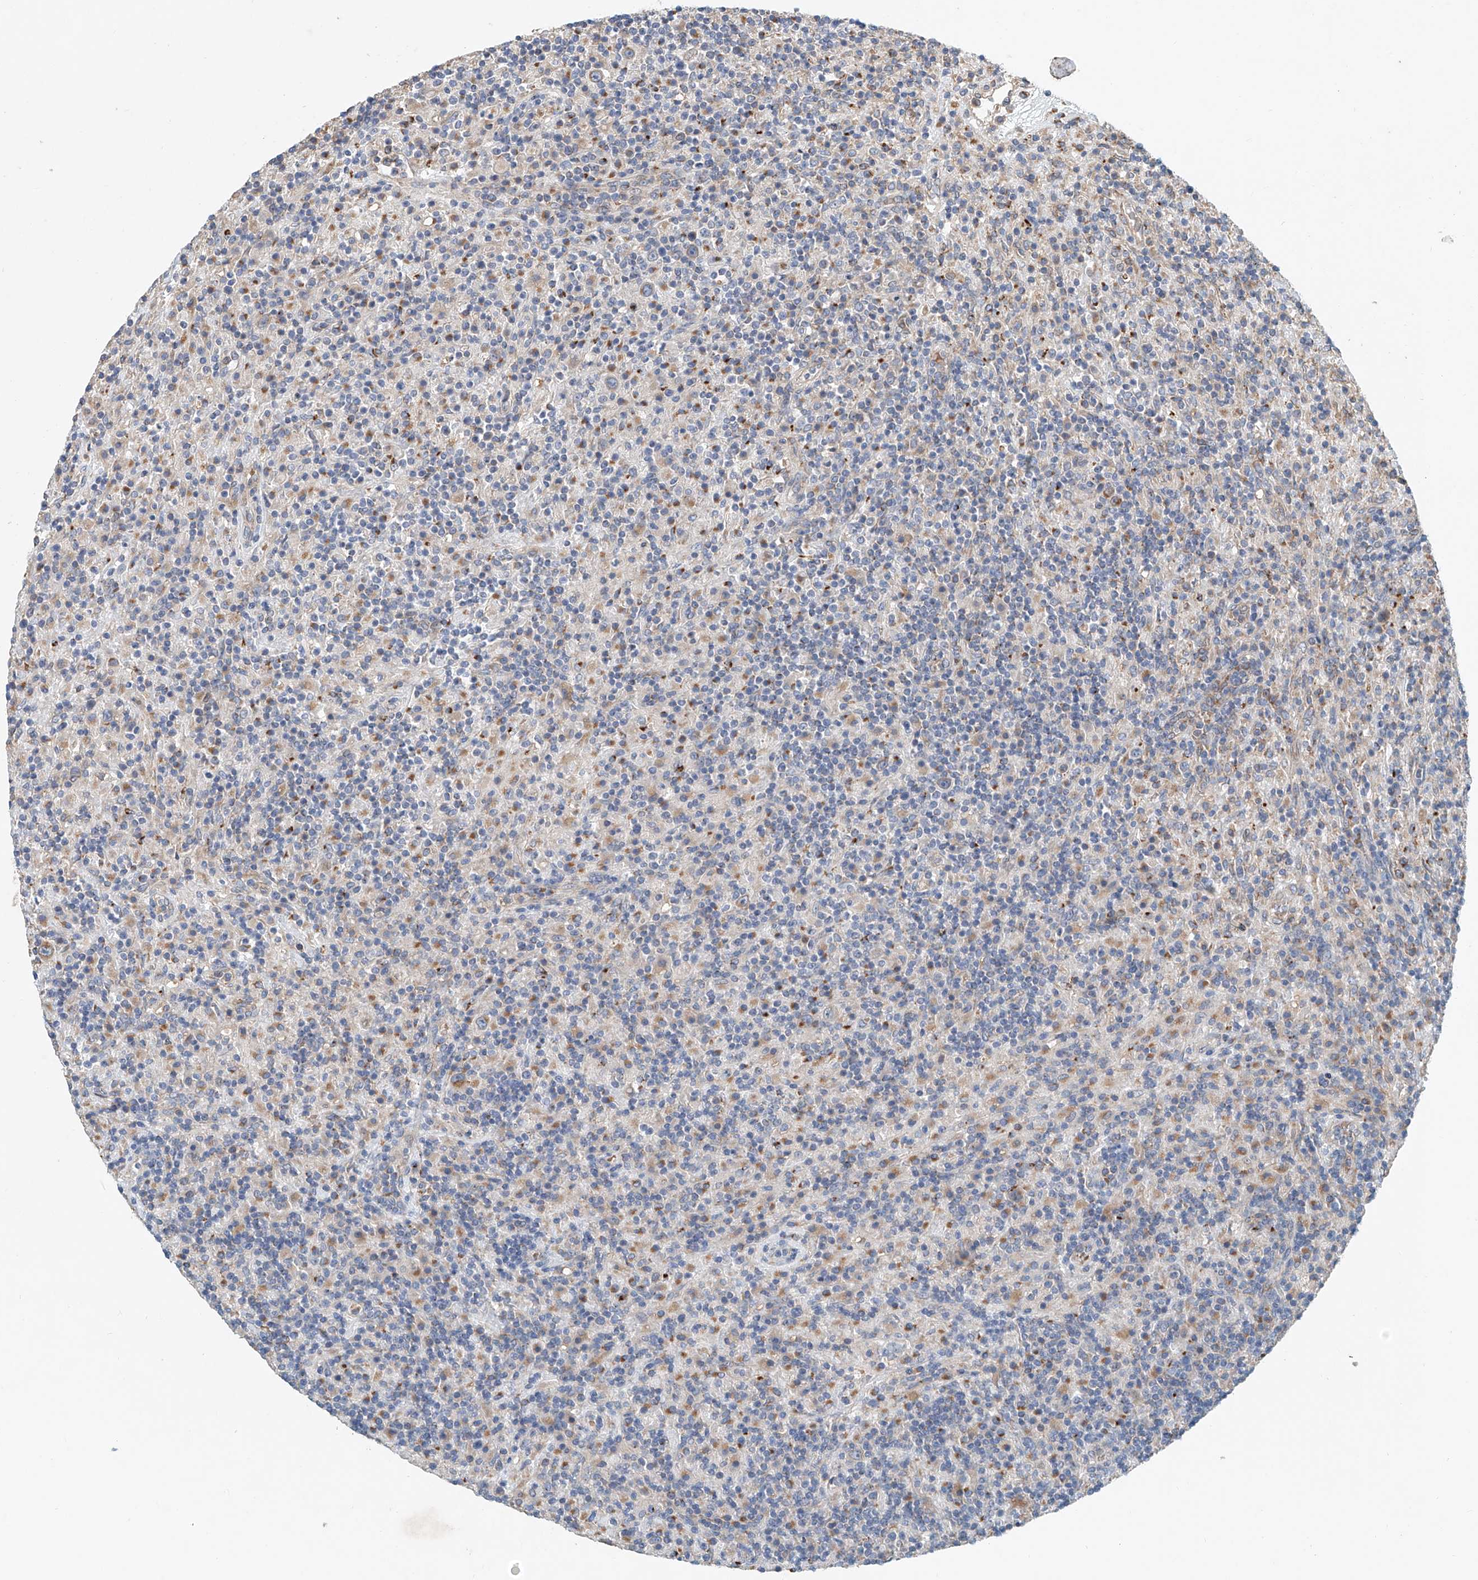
{"staining": {"intensity": "moderate", "quantity": "25%-75%", "location": "cytoplasmic/membranous"}, "tissue": "lymphoma", "cell_type": "Tumor cells", "image_type": "cancer", "snomed": [{"axis": "morphology", "description": "Hodgkin's disease, NOS"}, {"axis": "topography", "description": "Lymph node"}], "caption": "Protein staining of lymphoma tissue shows moderate cytoplasmic/membranous positivity in approximately 25%-75% of tumor cells. (DAB (3,3'-diaminobenzidine) = brown stain, brightfield microscopy at high magnification).", "gene": "HGSNAT", "patient": {"sex": "male", "age": 70}}